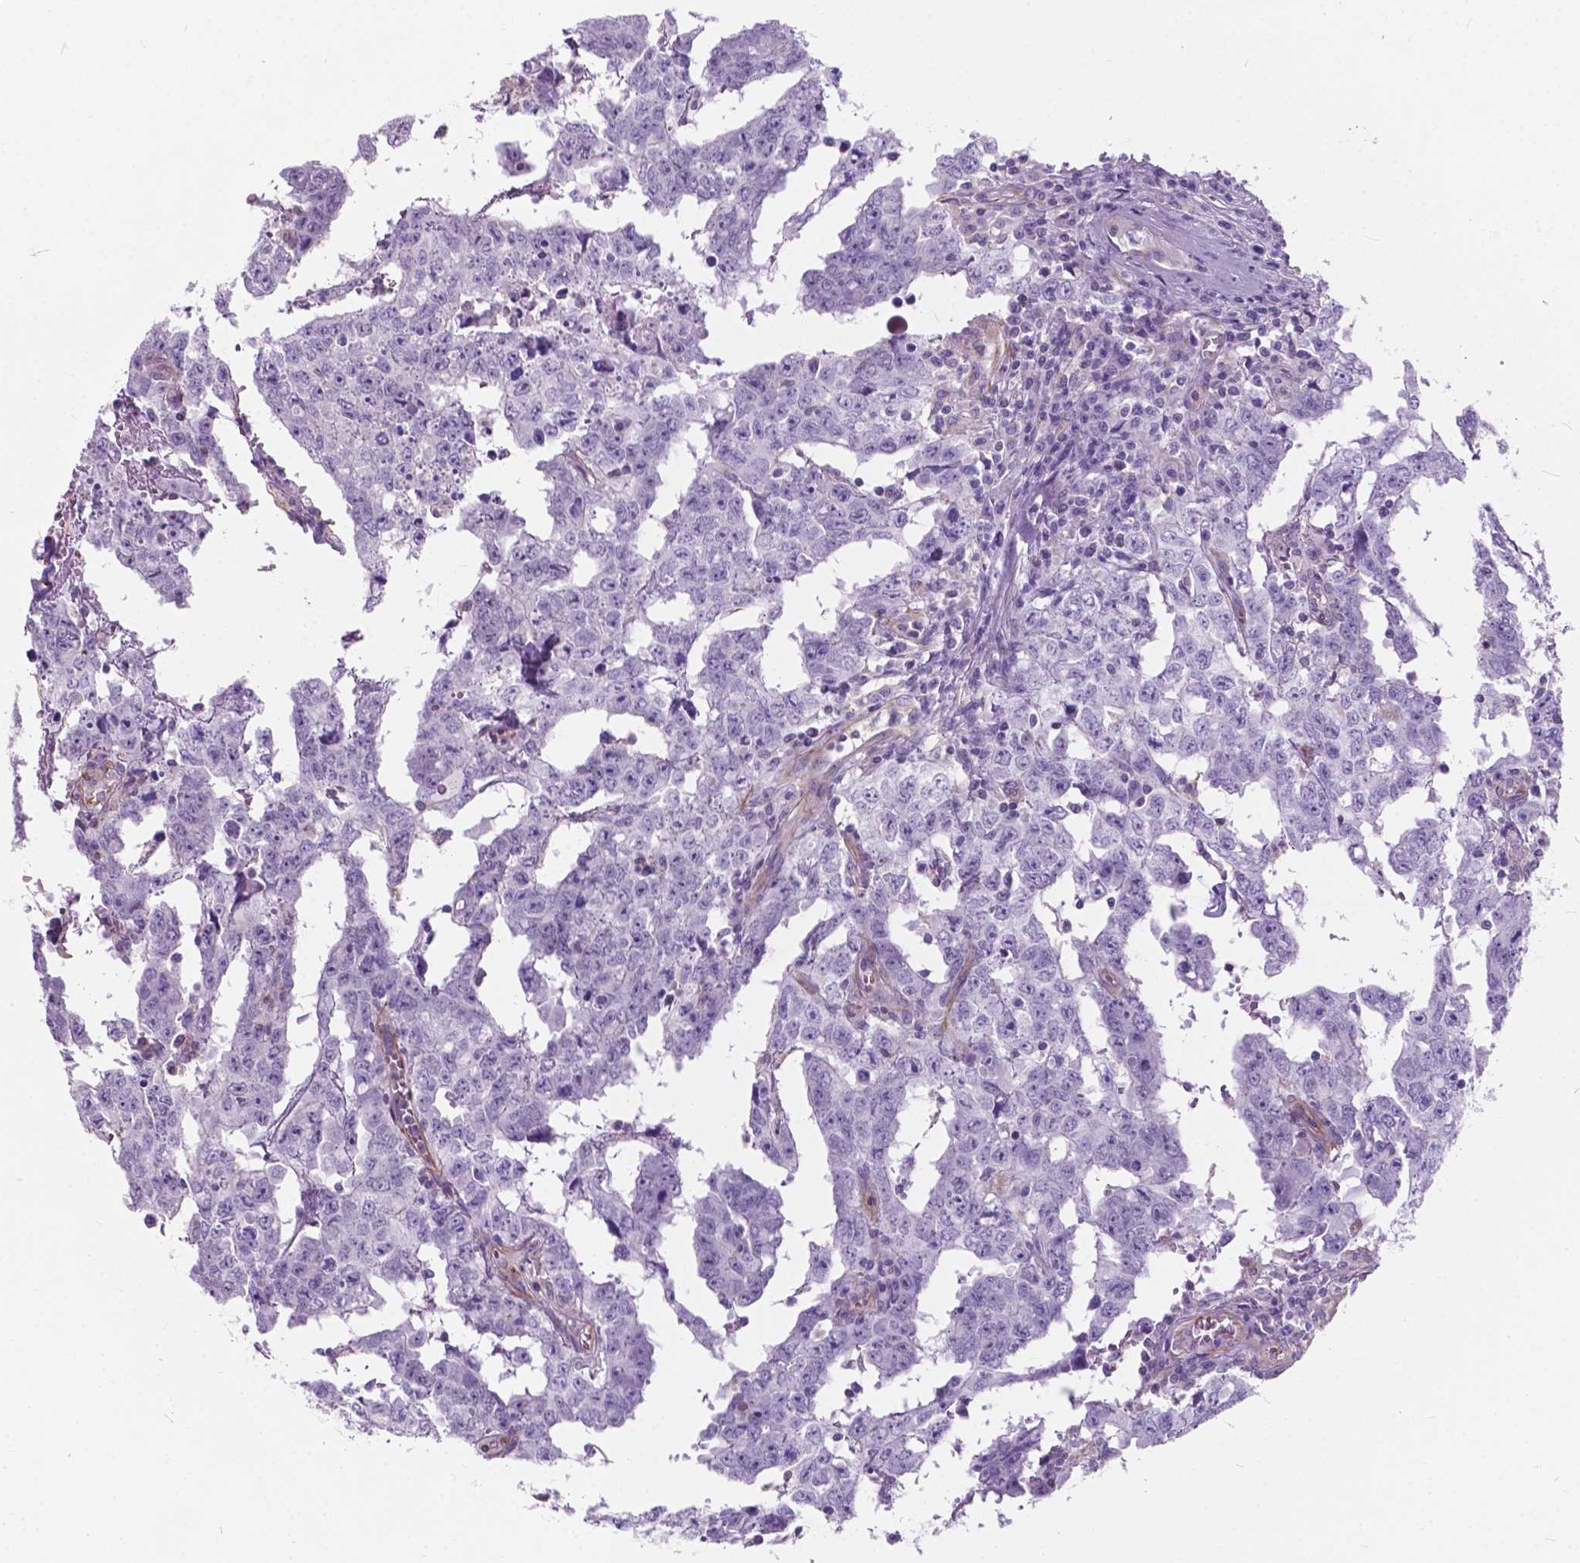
{"staining": {"intensity": "negative", "quantity": "none", "location": "none"}, "tissue": "testis cancer", "cell_type": "Tumor cells", "image_type": "cancer", "snomed": [{"axis": "morphology", "description": "Carcinoma, Embryonal, NOS"}, {"axis": "topography", "description": "Testis"}], "caption": "IHC image of embryonal carcinoma (testis) stained for a protein (brown), which shows no positivity in tumor cells.", "gene": "AMOT", "patient": {"sex": "male", "age": 22}}